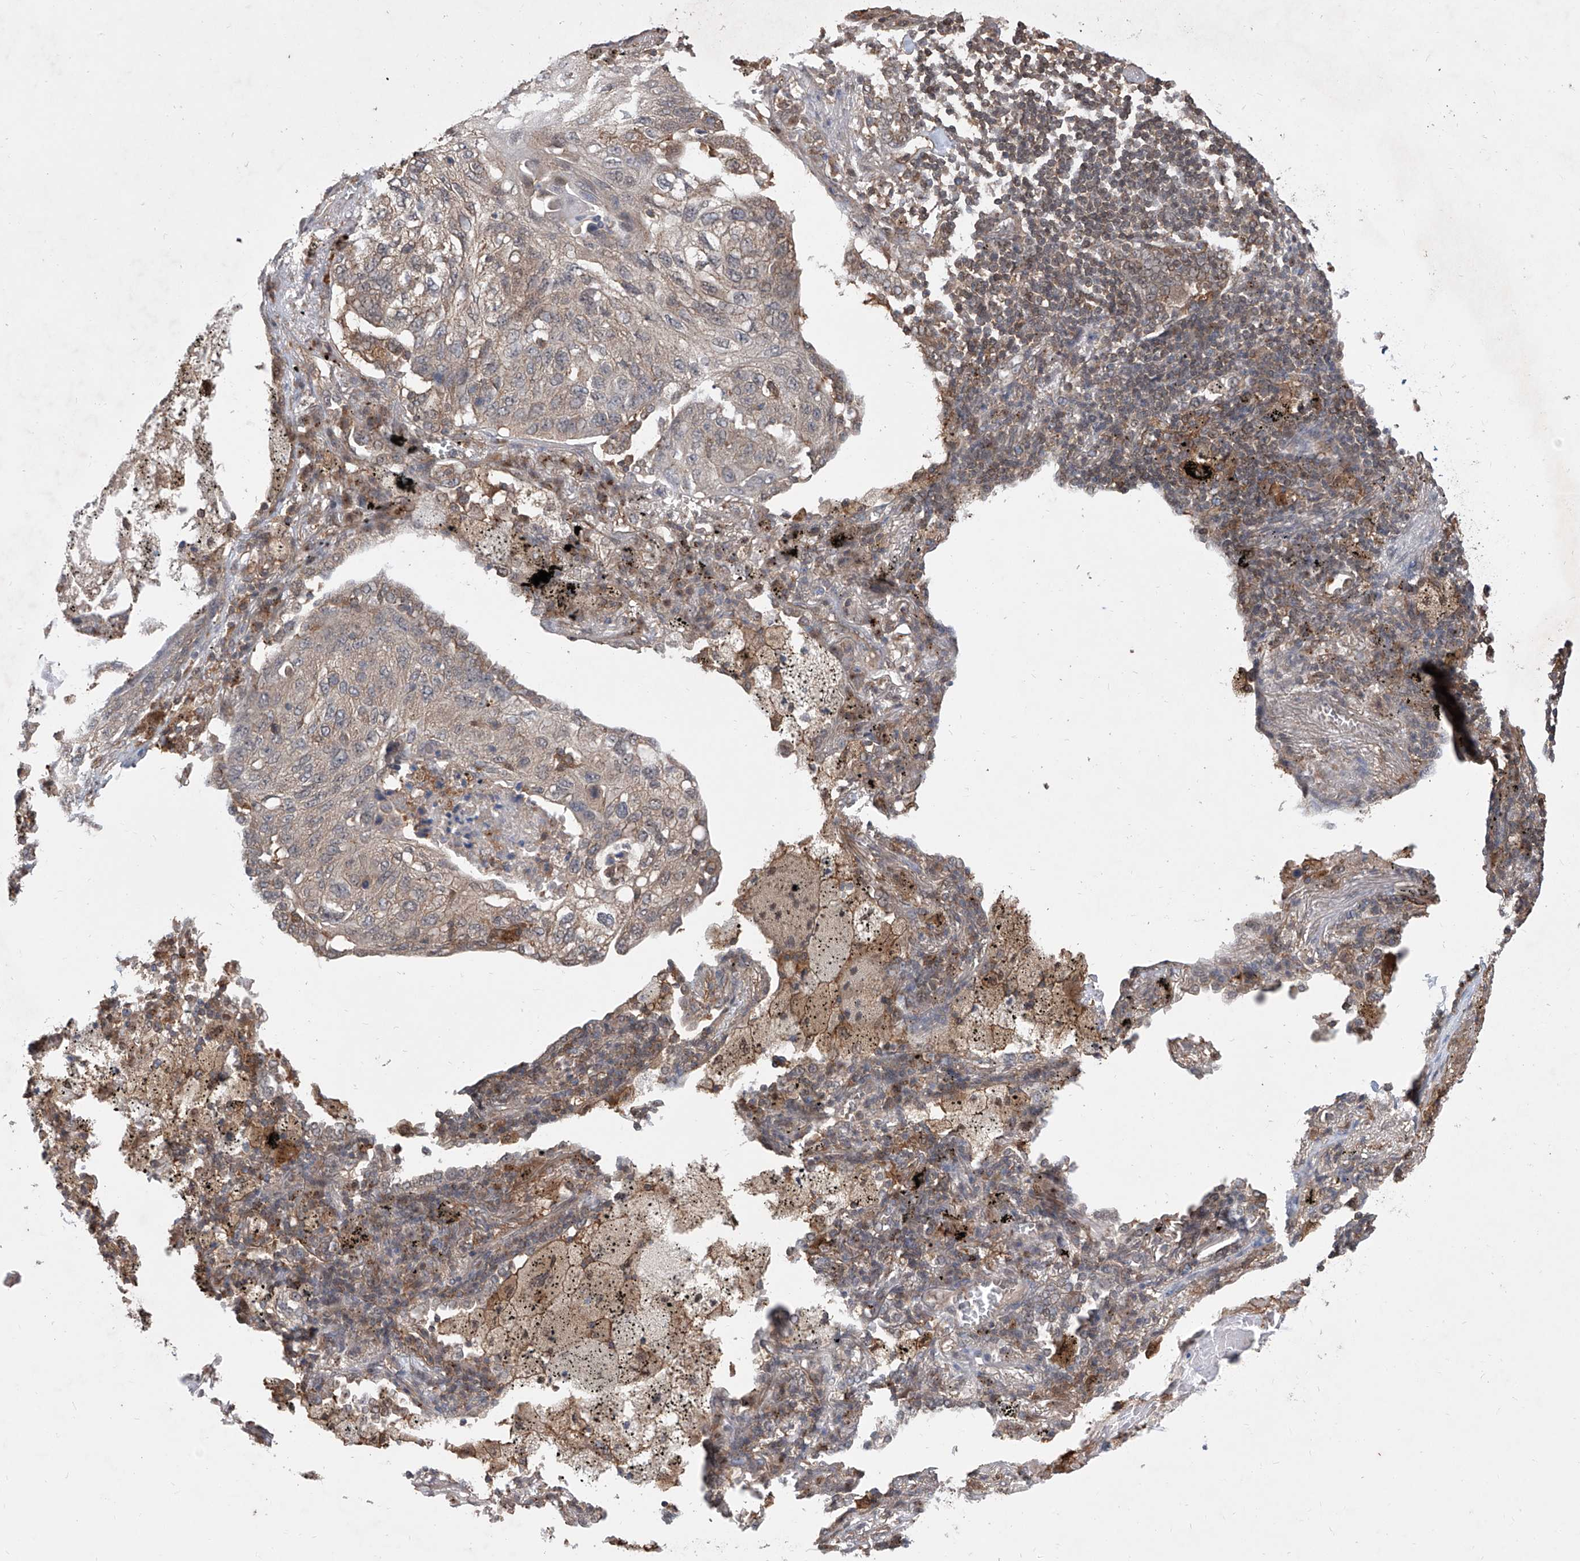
{"staining": {"intensity": "negative", "quantity": "none", "location": "none"}, "tissue": "lung cancer", "cell_type": "Tumor cells", "image_type": "cancer", "snomed": [{"axis": "morphology", "description": "Squamous cell carcinoma, NOS"}, {"axis": "topography", "description": "Lung"}], "caption": "This image is of lung squamous cell carcinoma stained with immunohistochemistry to label a protein in brown with the nuclei are counter-stained blue. There is no expression in tumor cells.", "gene": "HOXC8", "patient": {"sex": "female", "age": 63}}